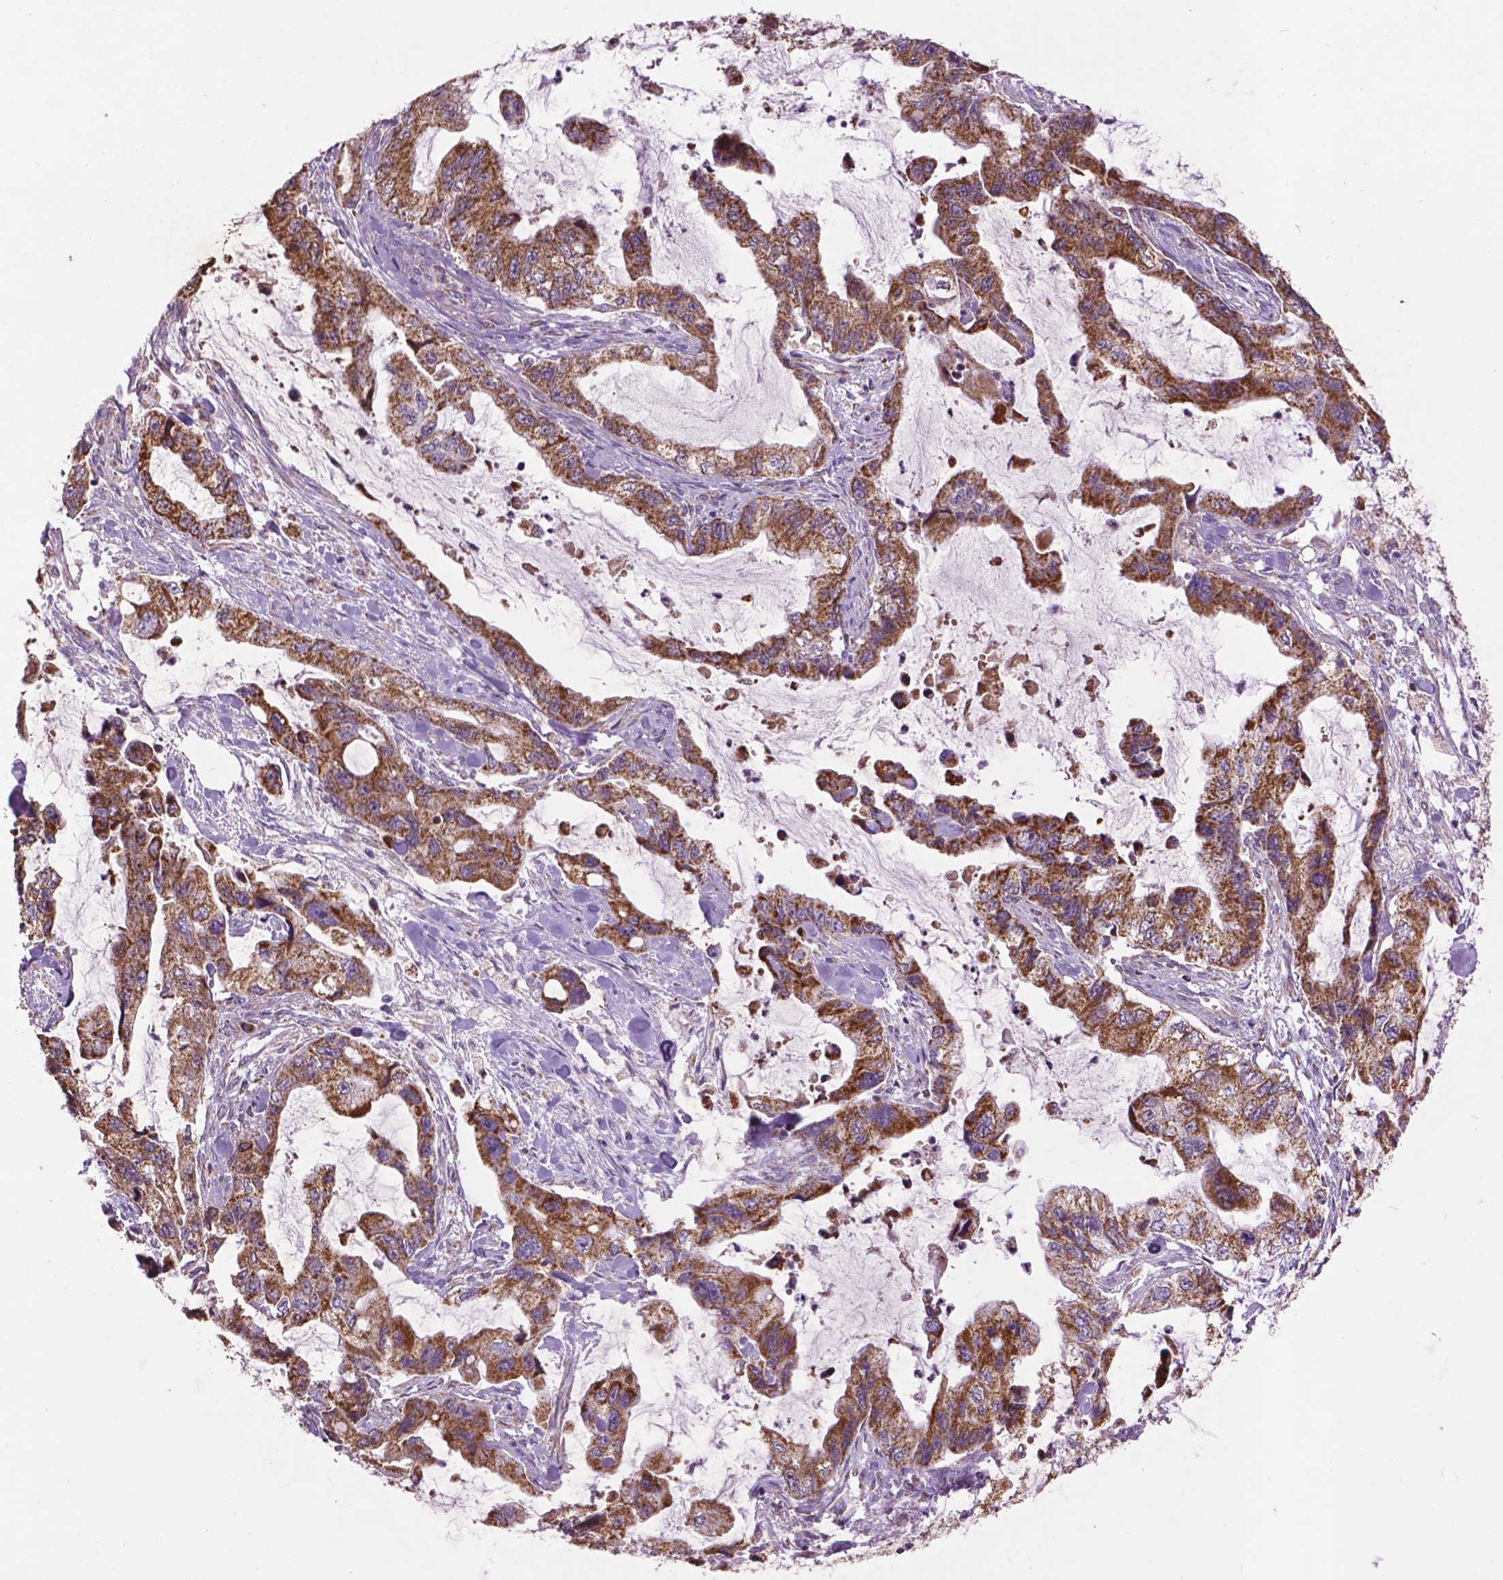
{"staining": {"intensity": "strong", "quantity": "25%-75%", "location": "cytoplasmic/membranous"}, "tissue": "stomach cancer", "cell_type": "Tumor cells", "image_type": "cancer", "snomed": [{"axis": "morphology", "description": "Adenocarcinoma, NOS"}, {"axis": "topography", "description": "Pancreas"}, {"axis": "topography", "description": "Stomach, upper"}, {"axis": "topography", "description": "Stomach"}], "caption": "DAB immunohistochemical staining of stomach cancer (adenocarcinoma) displays strong cytoplasmic/membranous protein positivity in approximately 25%-75% of tumor cells. The protein of interest is shown in brown color, while the nuclei are stained blue.", "gene": "PYCR3", "patient": {"sex": "male", "age": 77}}